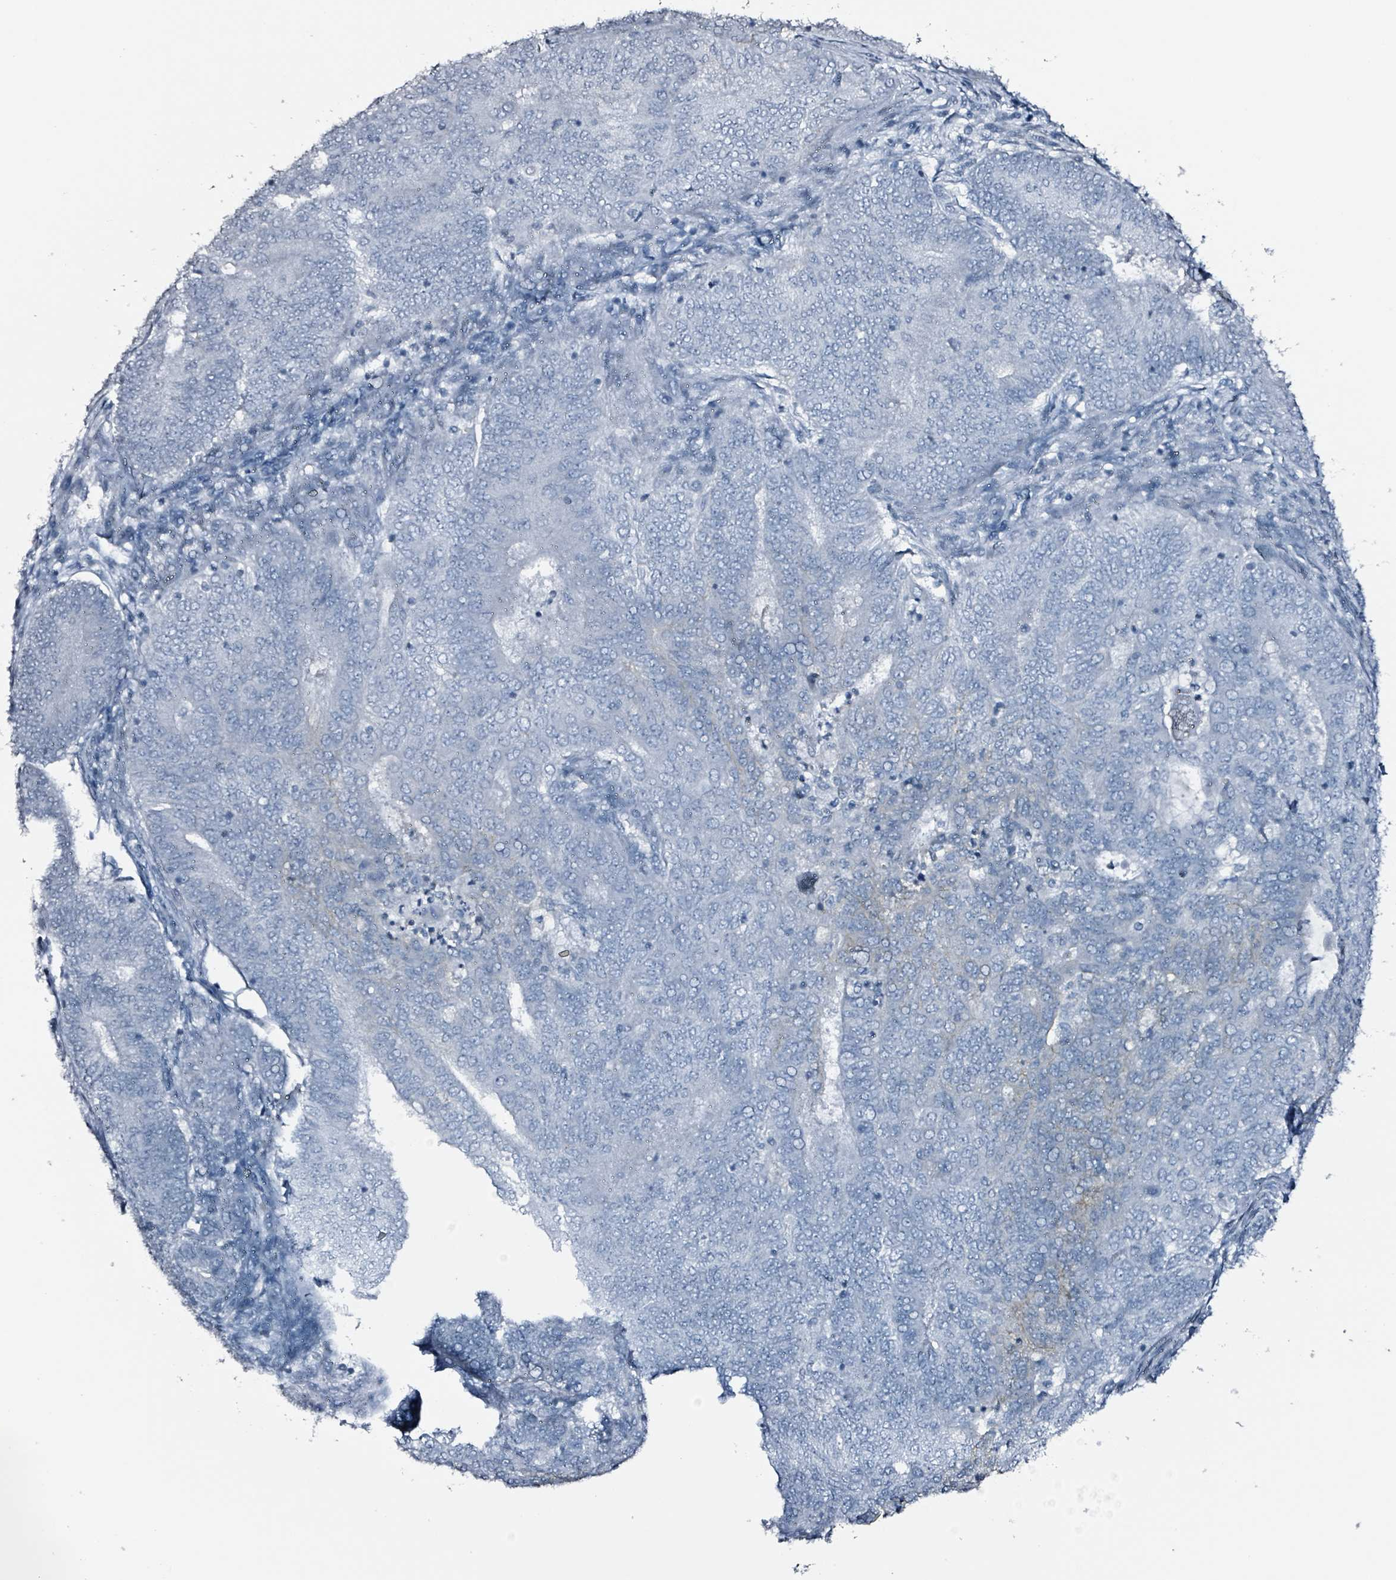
{"staining": {"intensity": "negative", "quantity": "none", "location": "none"}, "tissue": "endometrial cancer", "cell_type": "Tumor cells", "image_type": "cancer", "snomed": [{"axis": "morphology", "description": "Adenocarcinoma, NOS"}, {"axis": "topography", "description": "Endometrium"}], "caption": "IHC of human adenocarcinoma (endometrial) exhibits no positivity in tumor cells.", "gene": "CA9", "patient": {"sex": "female", "age": 62}}